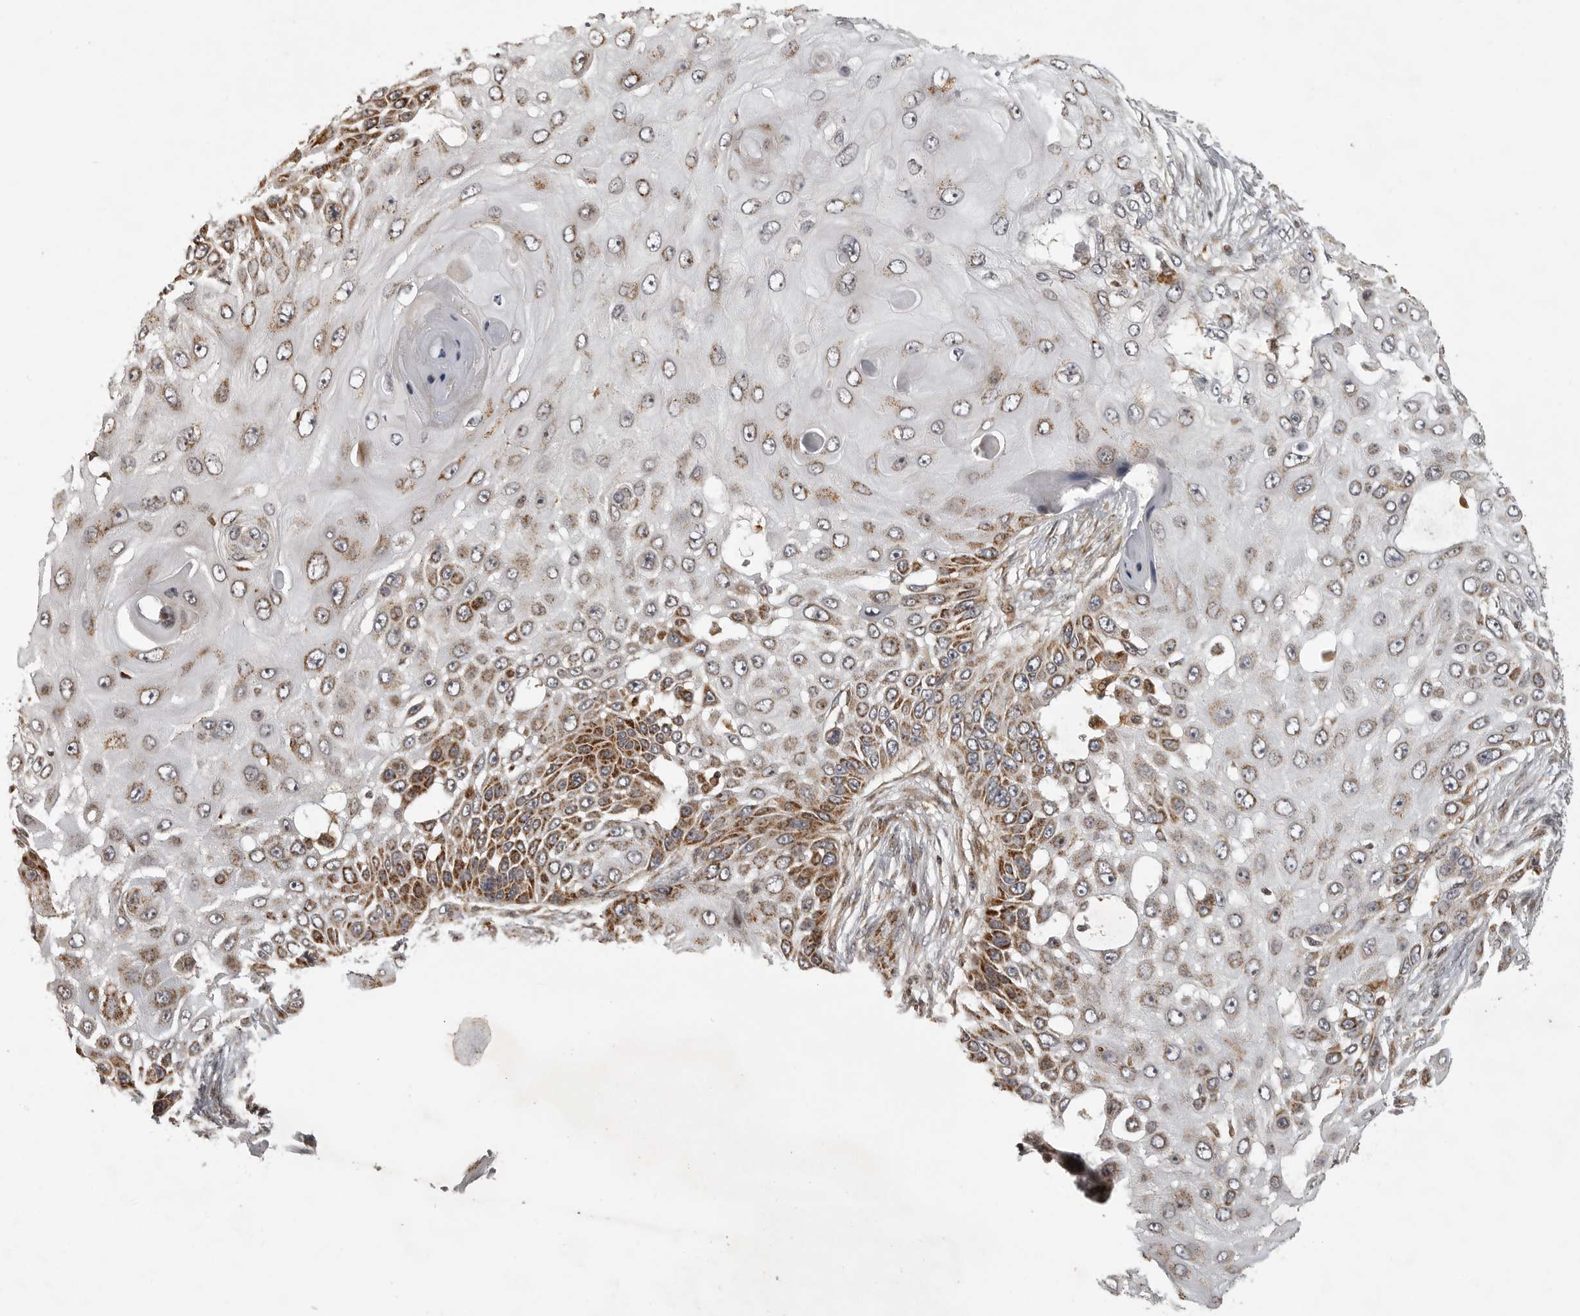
{"staining": {"intensity": "strong", "quantity": "25%-75%", "location": "cytoplasmic/membranous"}, "tissue": "skin cancer", "cell_type": "Tumor cells", "image_type": "cancer", "snomed": [{"axis": "morphology", "description": "Squamous cell carcinoma, NOS"}, {"axis": "topography", "description": "Skin"}], "caption": "Skin cancer stained with immunohistochemistry demonstrates strong cytoplasmic/membranous staining in approximately 25%-75% of tumor cells.", "gene": "NARS2", "patient": {"sex": "female", "age": 44}}